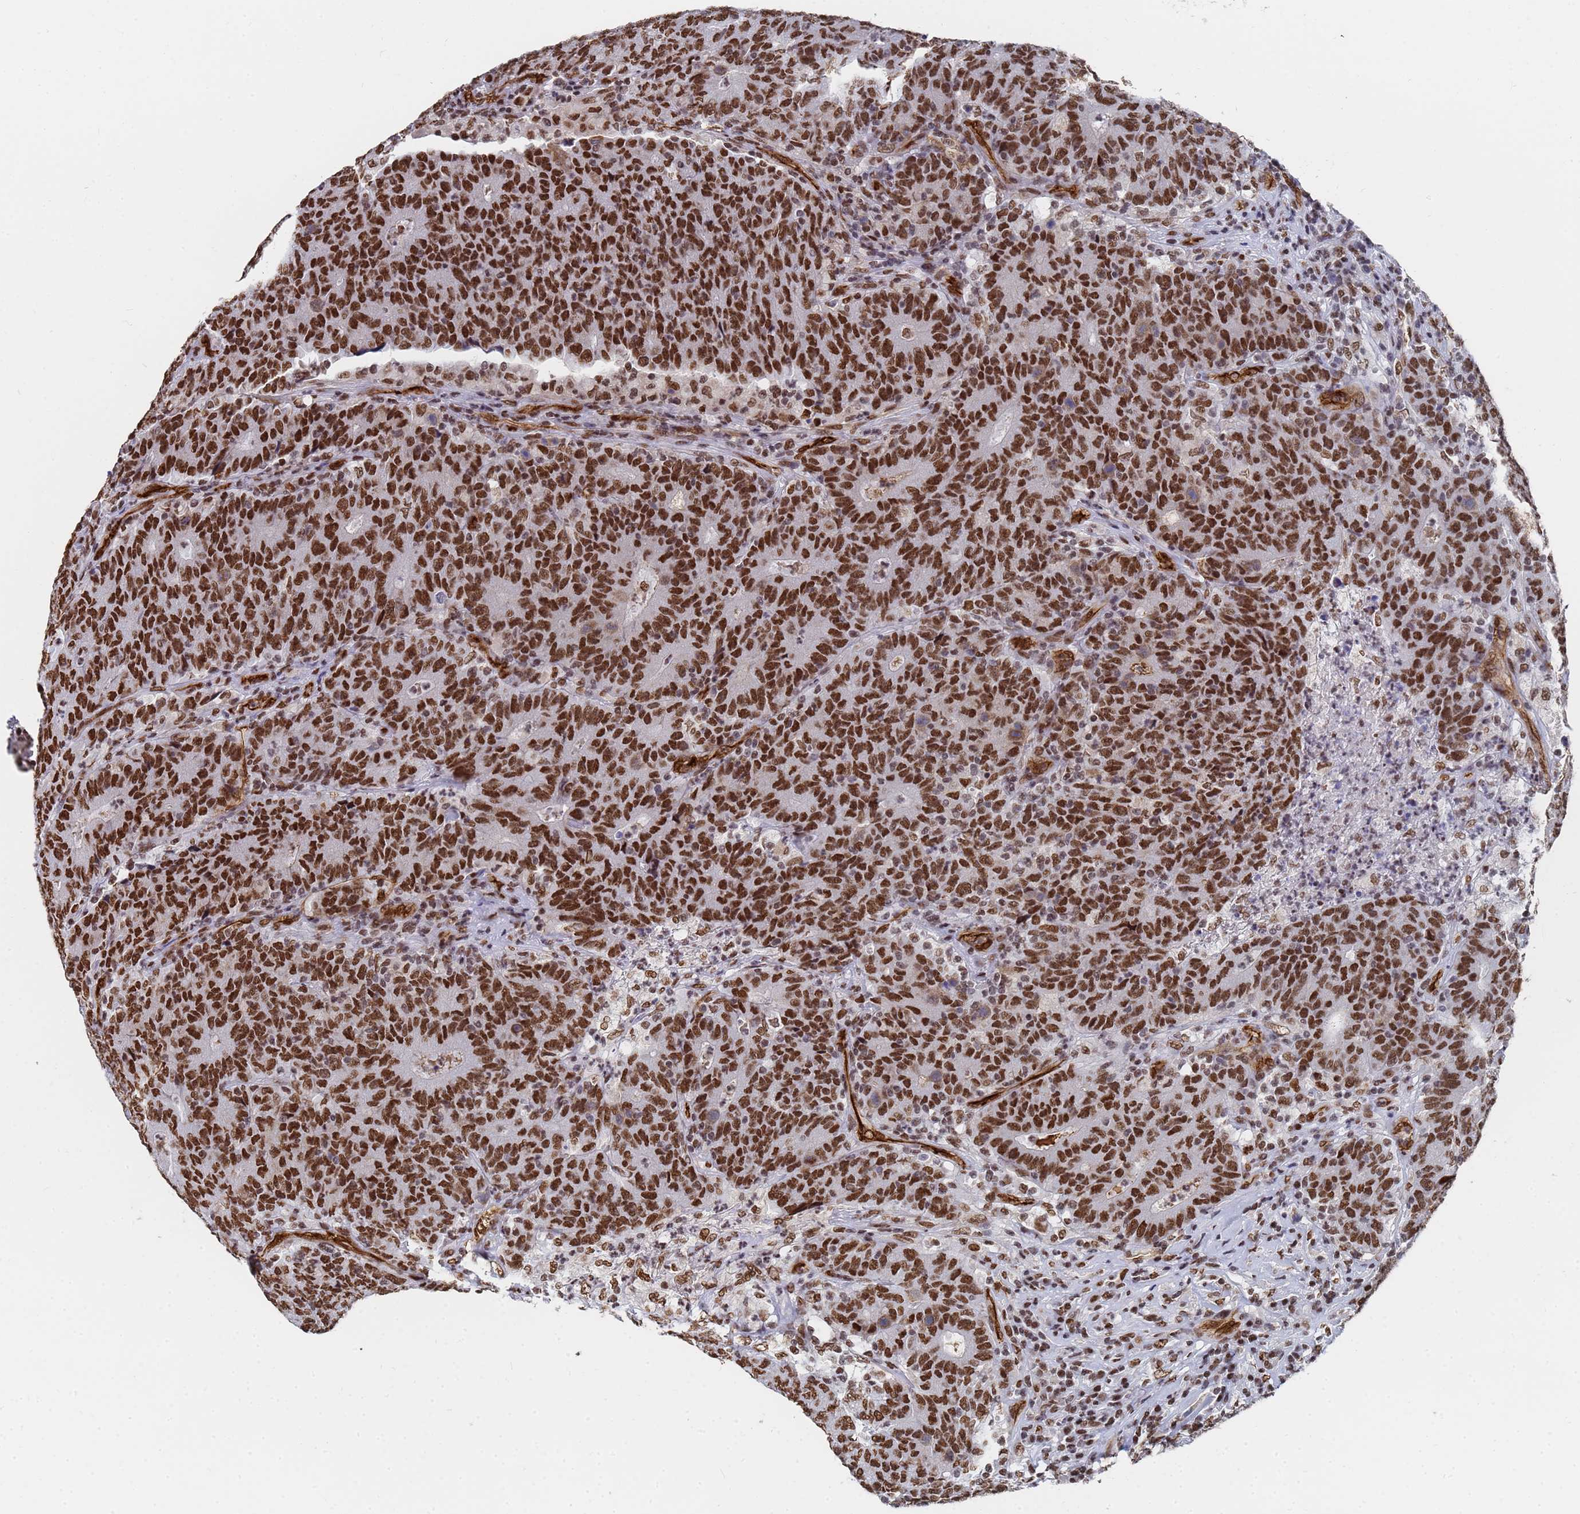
{"staining": {"intensity": "strong", "quantity": ">75%", "location": "nuclear"}, "tissue": "colorectal cancer", "cell_type": "Tumor cells", "image_type": "cancer", "snomed": [{"axis": "morphology", "description": "Adenocarcinoma, NOS"}, {"axis": "topography", "description": "Colon"}], "caption": "Immunohistochemistry of human colorectal cancer (adenocarcinoma) reveals high levels of strong nuclear positivity in about >75% of tumor cells.", "gene": "RAVER2", "patient": {"sex": "female", "age": 75}}